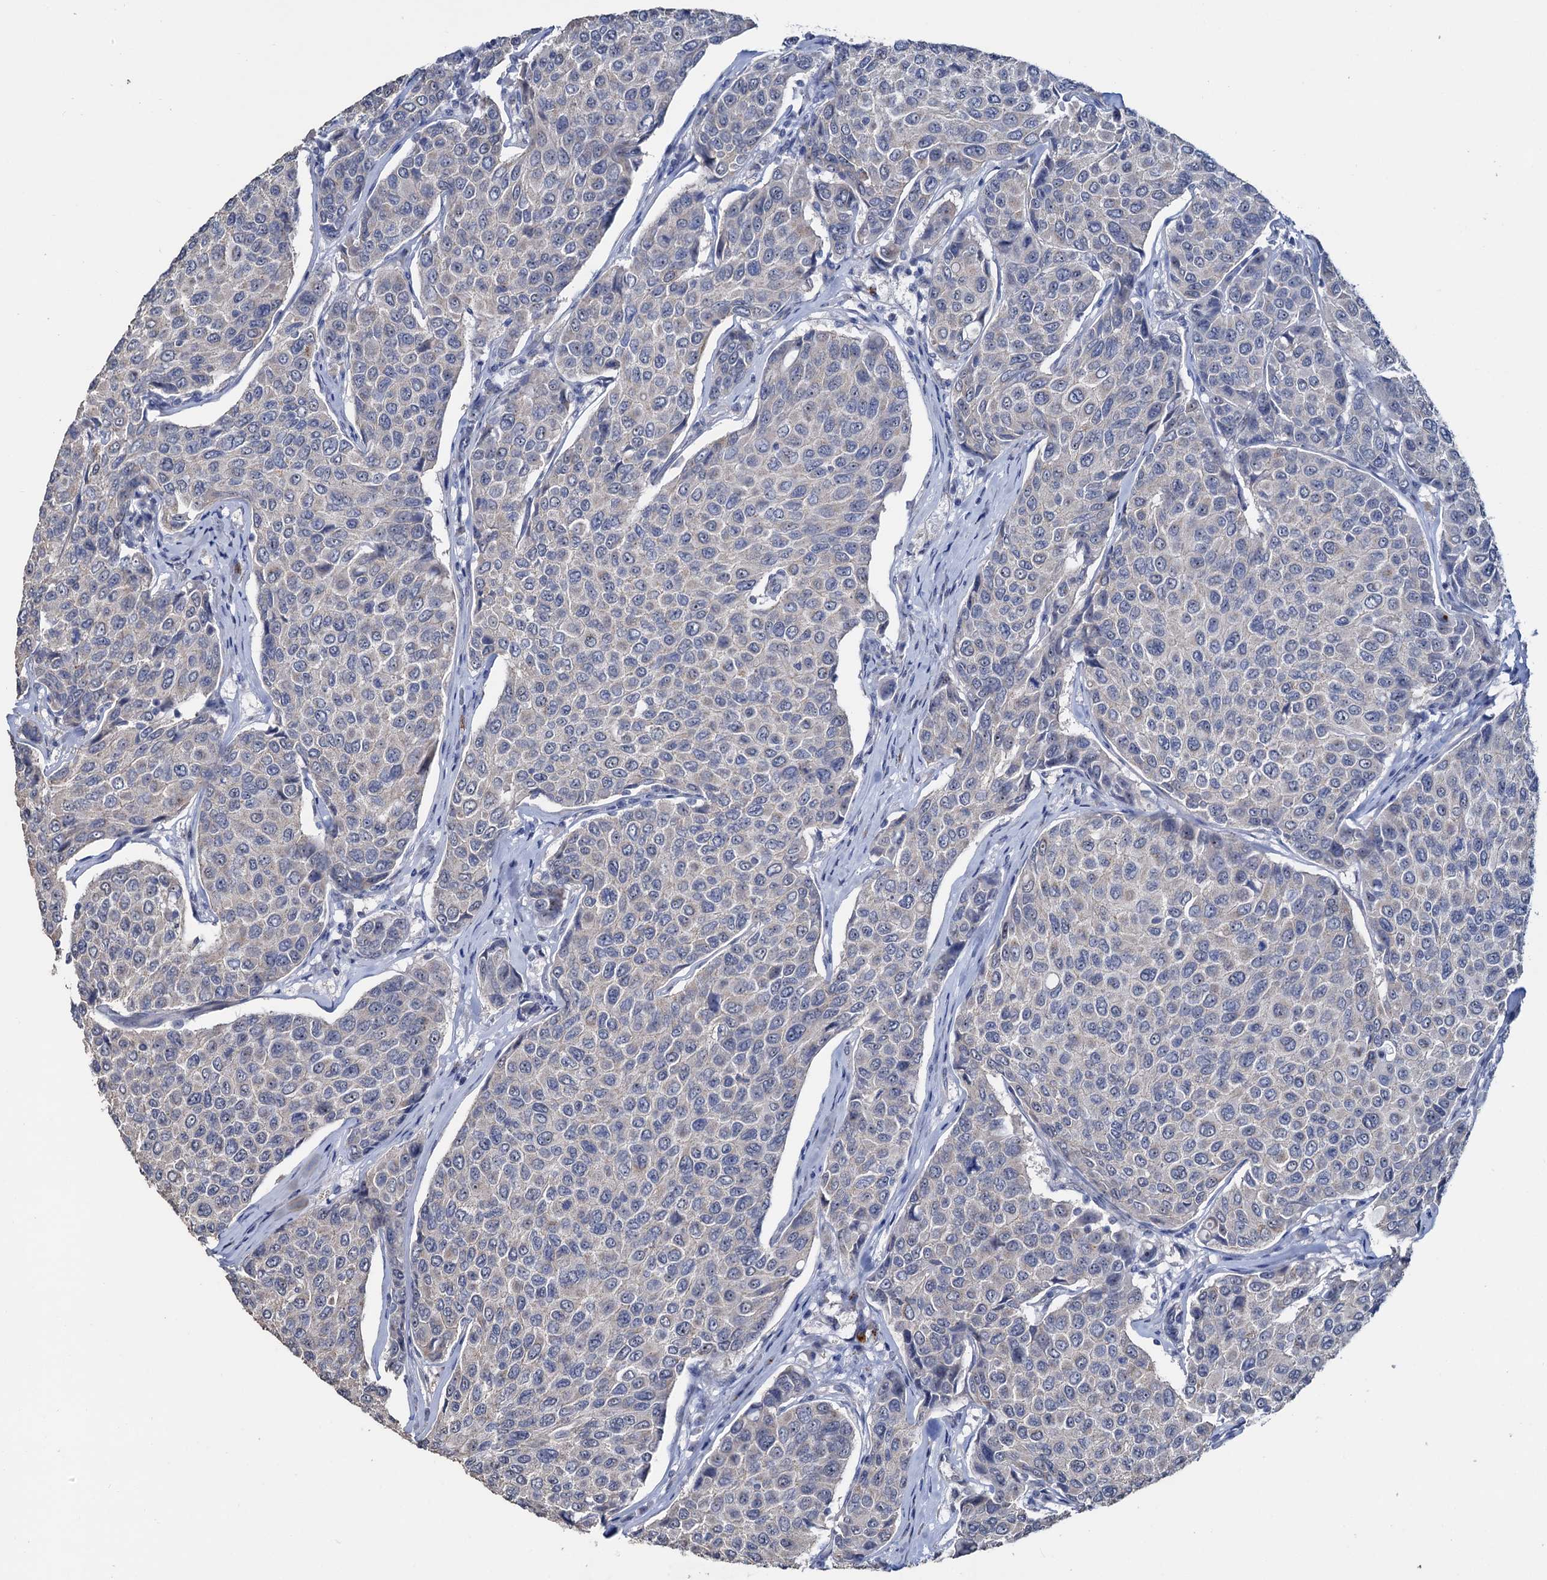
{"staining": {"intensity": "negative", "quantity": "none", "location": "none"}, "tissue": "breast cancer", "cell_type": "Tumor cells", "image_type": "cancer", "snomed": [{"axis": "morphology", "description": "Duct carcinoma"}, {"axis": "topography", "description": "Breast"}], "caption": "DAB (3,3'-diaminobenzidine) immunohistochemical staining of breast cancer displays no significant positivity in tumor cells.", "gene": "C2CD3", "patient": {"sex": "female", "age": 55}}